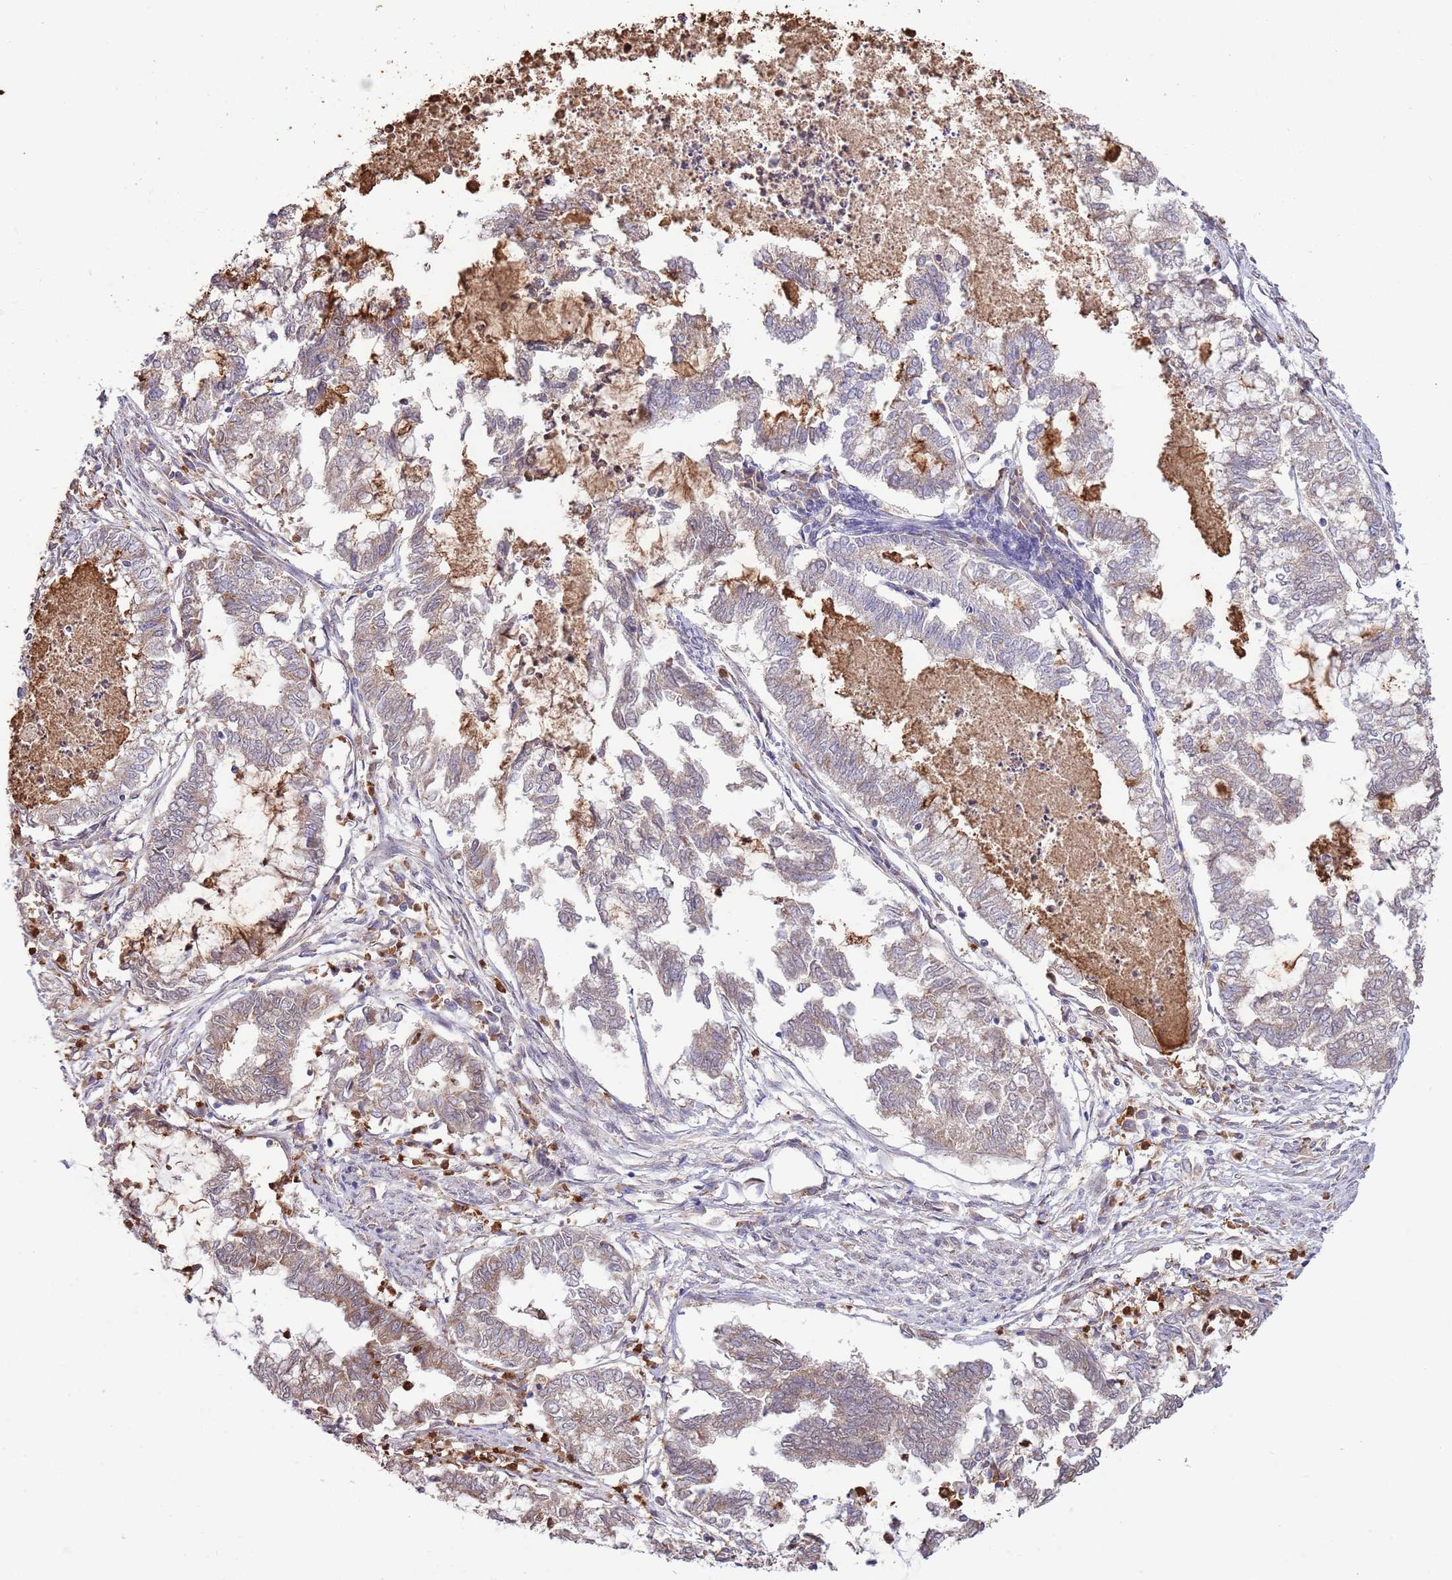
{"staining": {"intensity": "weak", "quantity": "25%-75%", "location": "cytoplasmic/membranous"}, "tissue": "endometrial cancer", "cell_type": "Tumor cells", "image_type": "cancer", "snomed": [{"axis": "morphology", "description": "Adenocarcinoma, NOS"}, {"axis": "topography", "description": "Endometrium"}], "caption": "Adenocarcinoma (endometrial) tissue reveals weak cytoplasmic/membranous staining in approximately 25%-75% of tumor cells", "gene": "AMIGO1", "patient": {"sex": "female", "age": 79}}